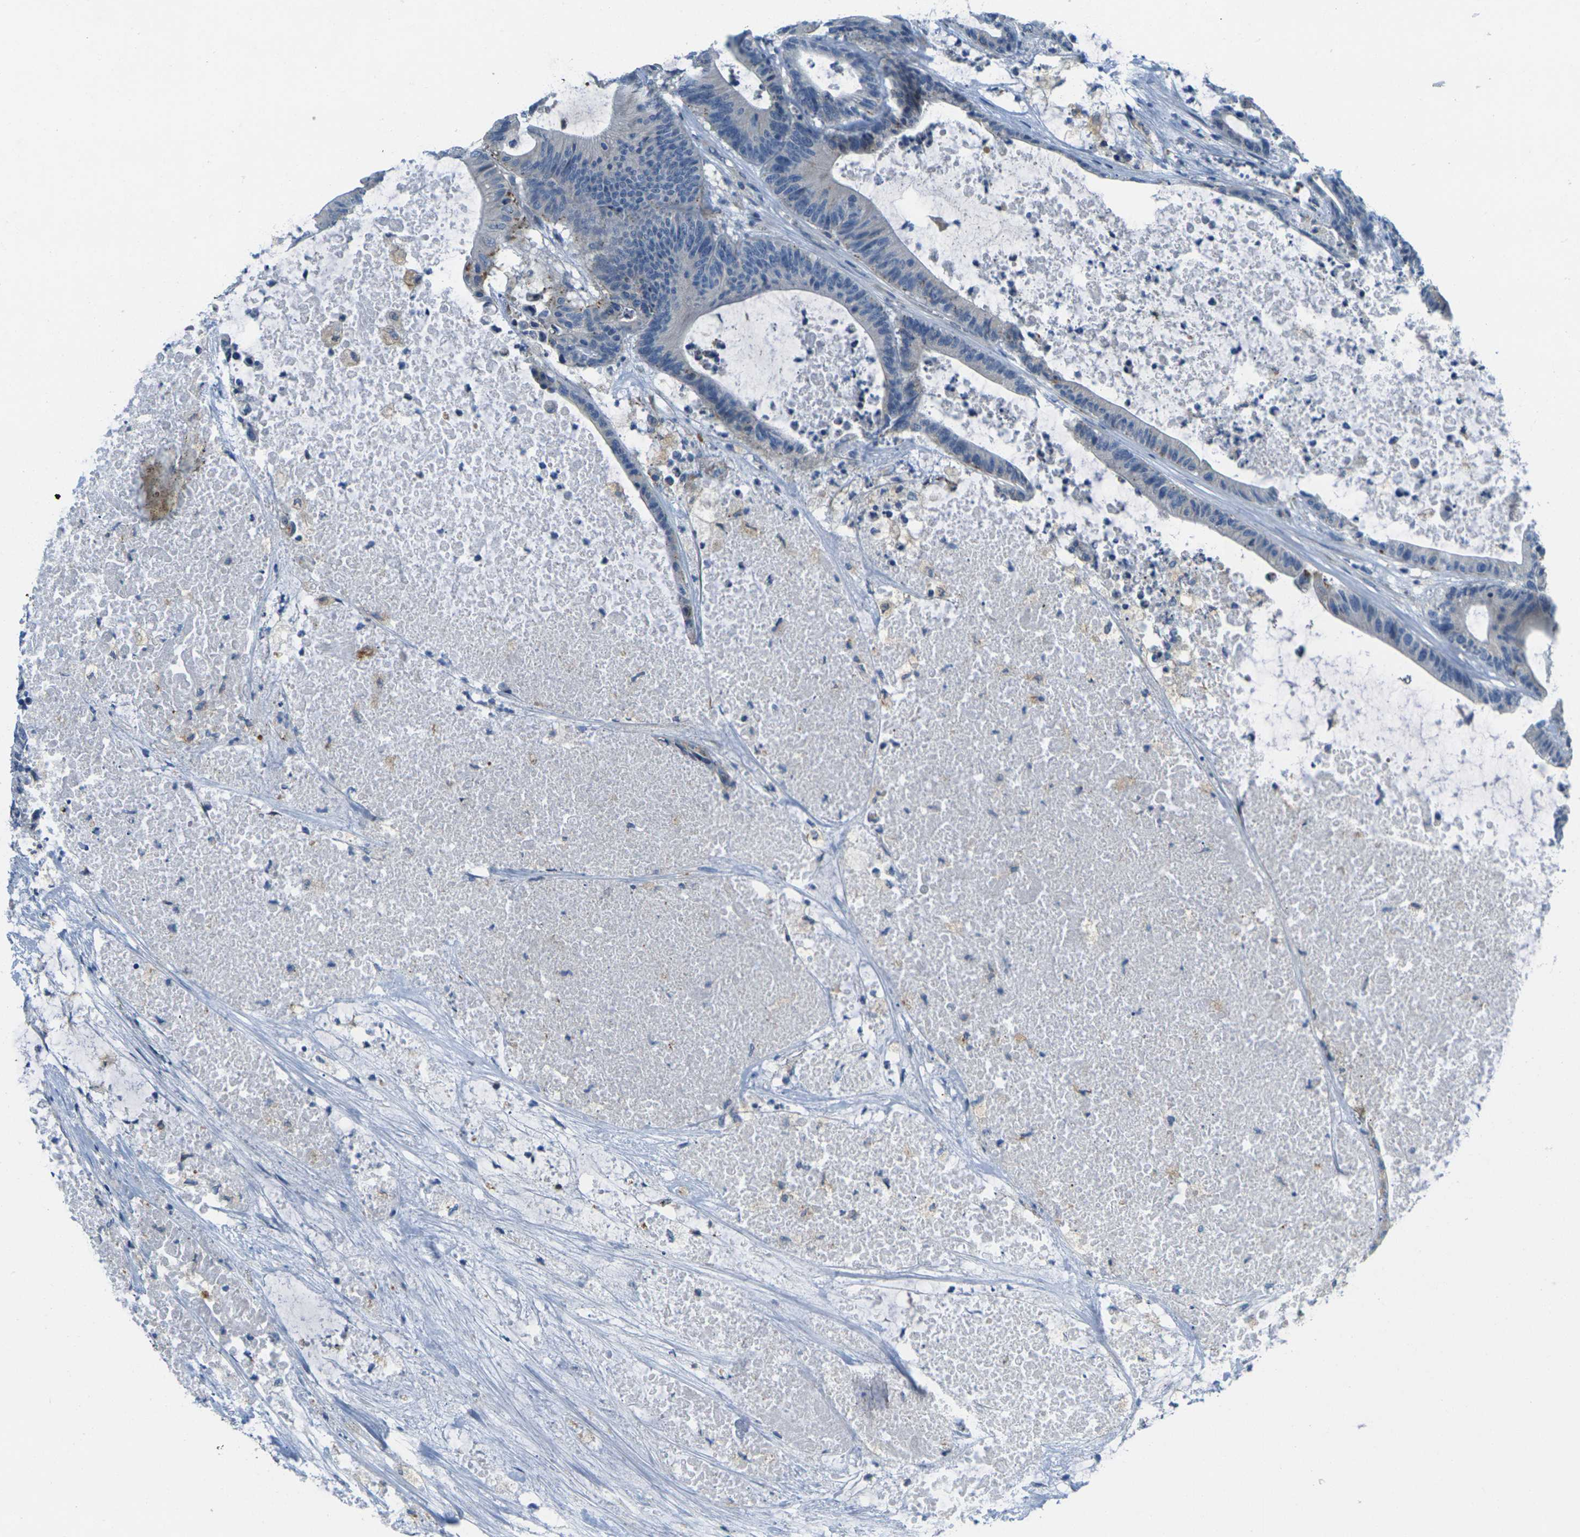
{"staining": {"intensity": "negative", "quantity": "none", "location": "none"}, "tissue": "colorectal cancer", "cell_type": "Tumor cells", "image_type": "cancer", "snomed": [{"axis": "morphology", "description": "Adenocarcinoma, NOS"}, {"axis": "topography", "description": "Colon"}], "caption": "Immunohistochemistry image of neoplastic tissue: human adenocarcinoma (colorectal) stained with DAB (3,3'-diaminobenzidine) reveals no significant protein expression in tumor cells.", "gene": "CYP2C8", "patient": {"sex": "female", "age": 84}}